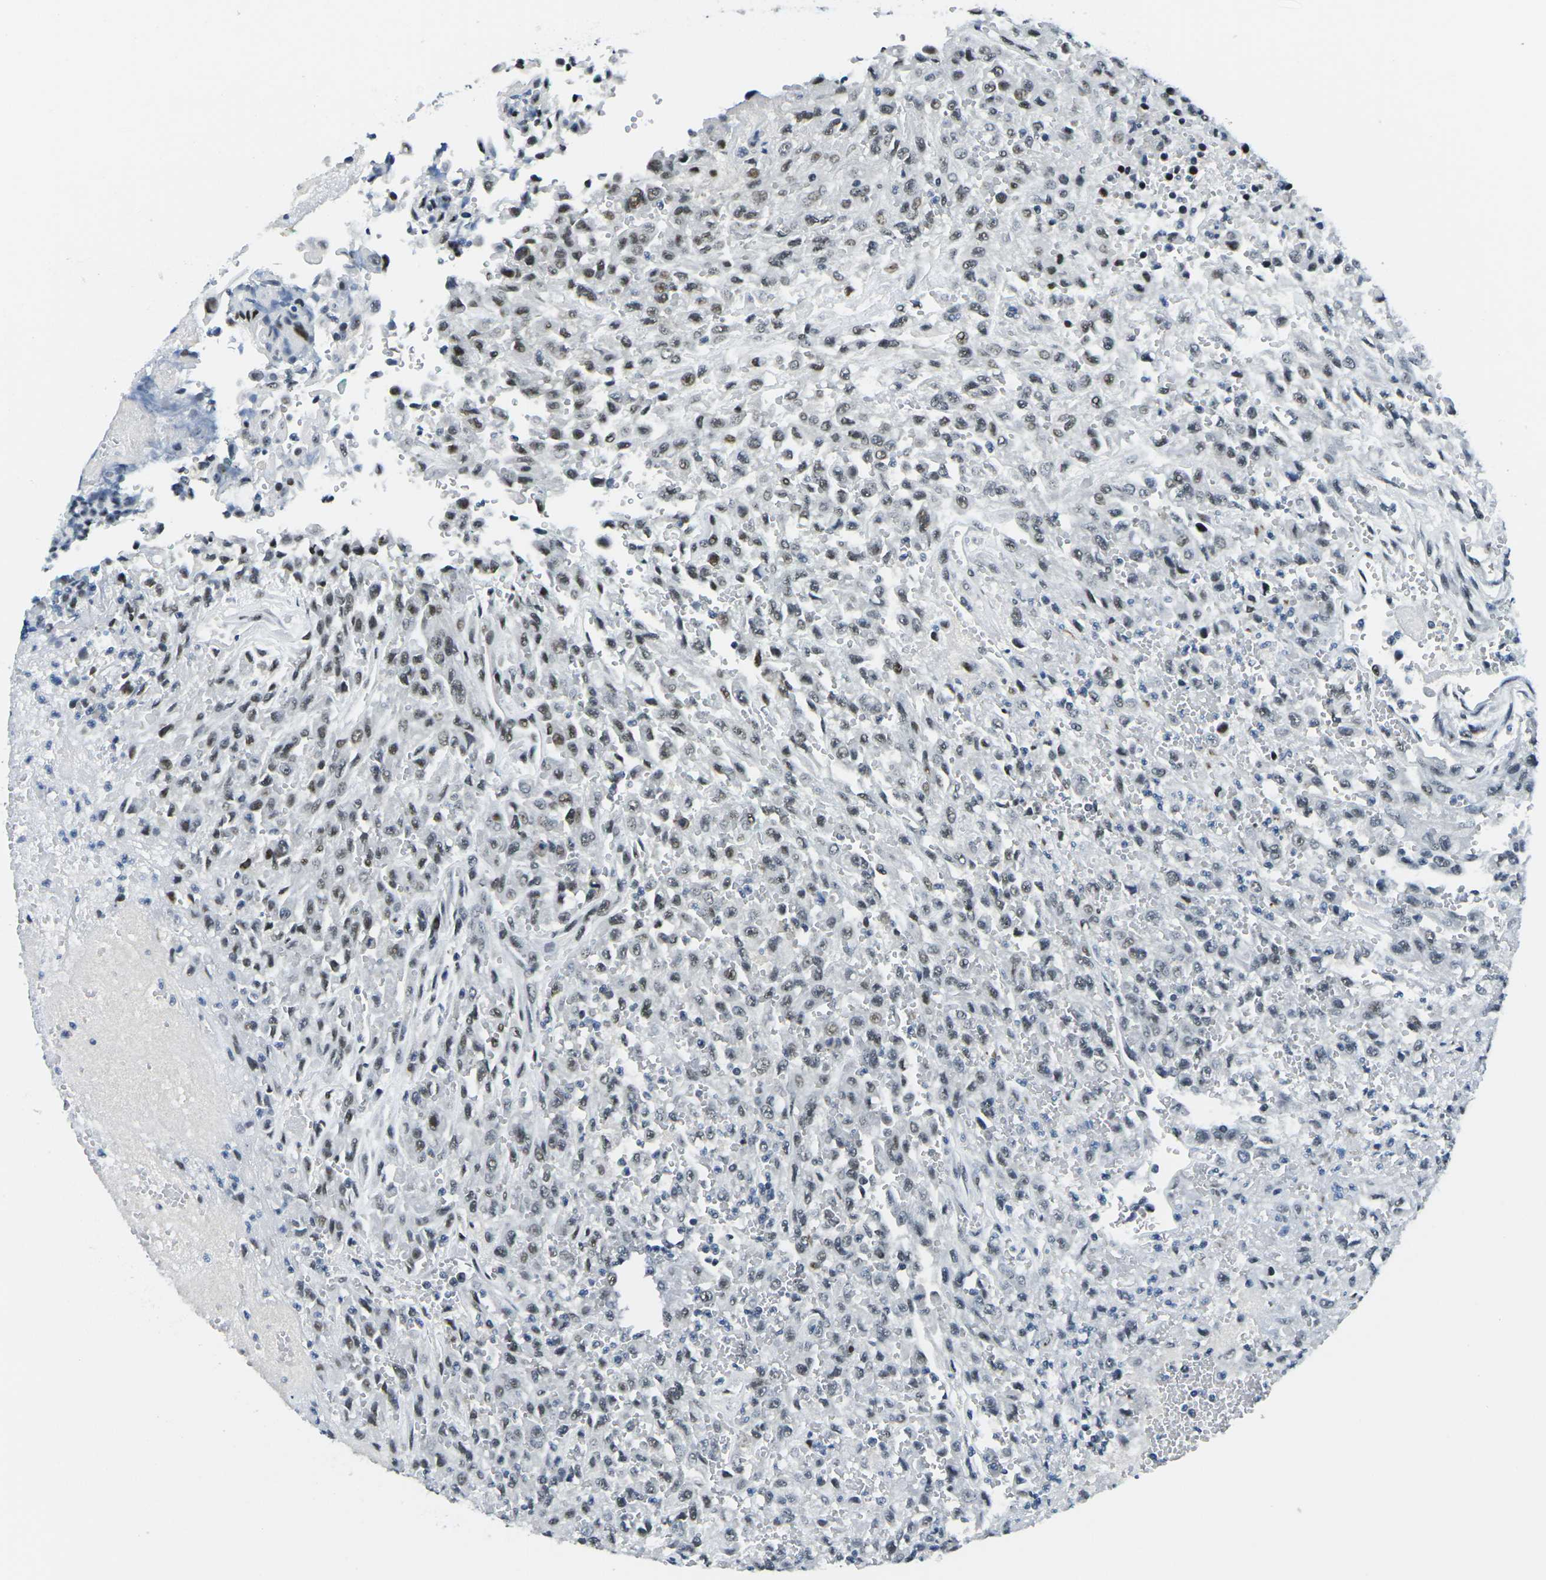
{"staining": {"intensity": "moderate", "quantity": "<25%", "location": "nuclear"}, "tissue": "urothelial cancer", "cell_type": "Tumor cells", "image_type": "cancer", "snomed": [{"axis": "morphology", "description": "Urothelial carcinoma, High grade"}, {"axis": "topography", "description": "Urinary bladder"}], "caption": "IHC micrograph of neoplastic tissue: human high-grade urothelial carcinoma stained using immunohistochemistry (IHC) exhibits low levels of moderate protein expression localized specifically in the nuclear of tumor cells, appearing as a nuclear brown color.", "gene": "PRPF8", "patient": {"sex": "male", "age": 46}}